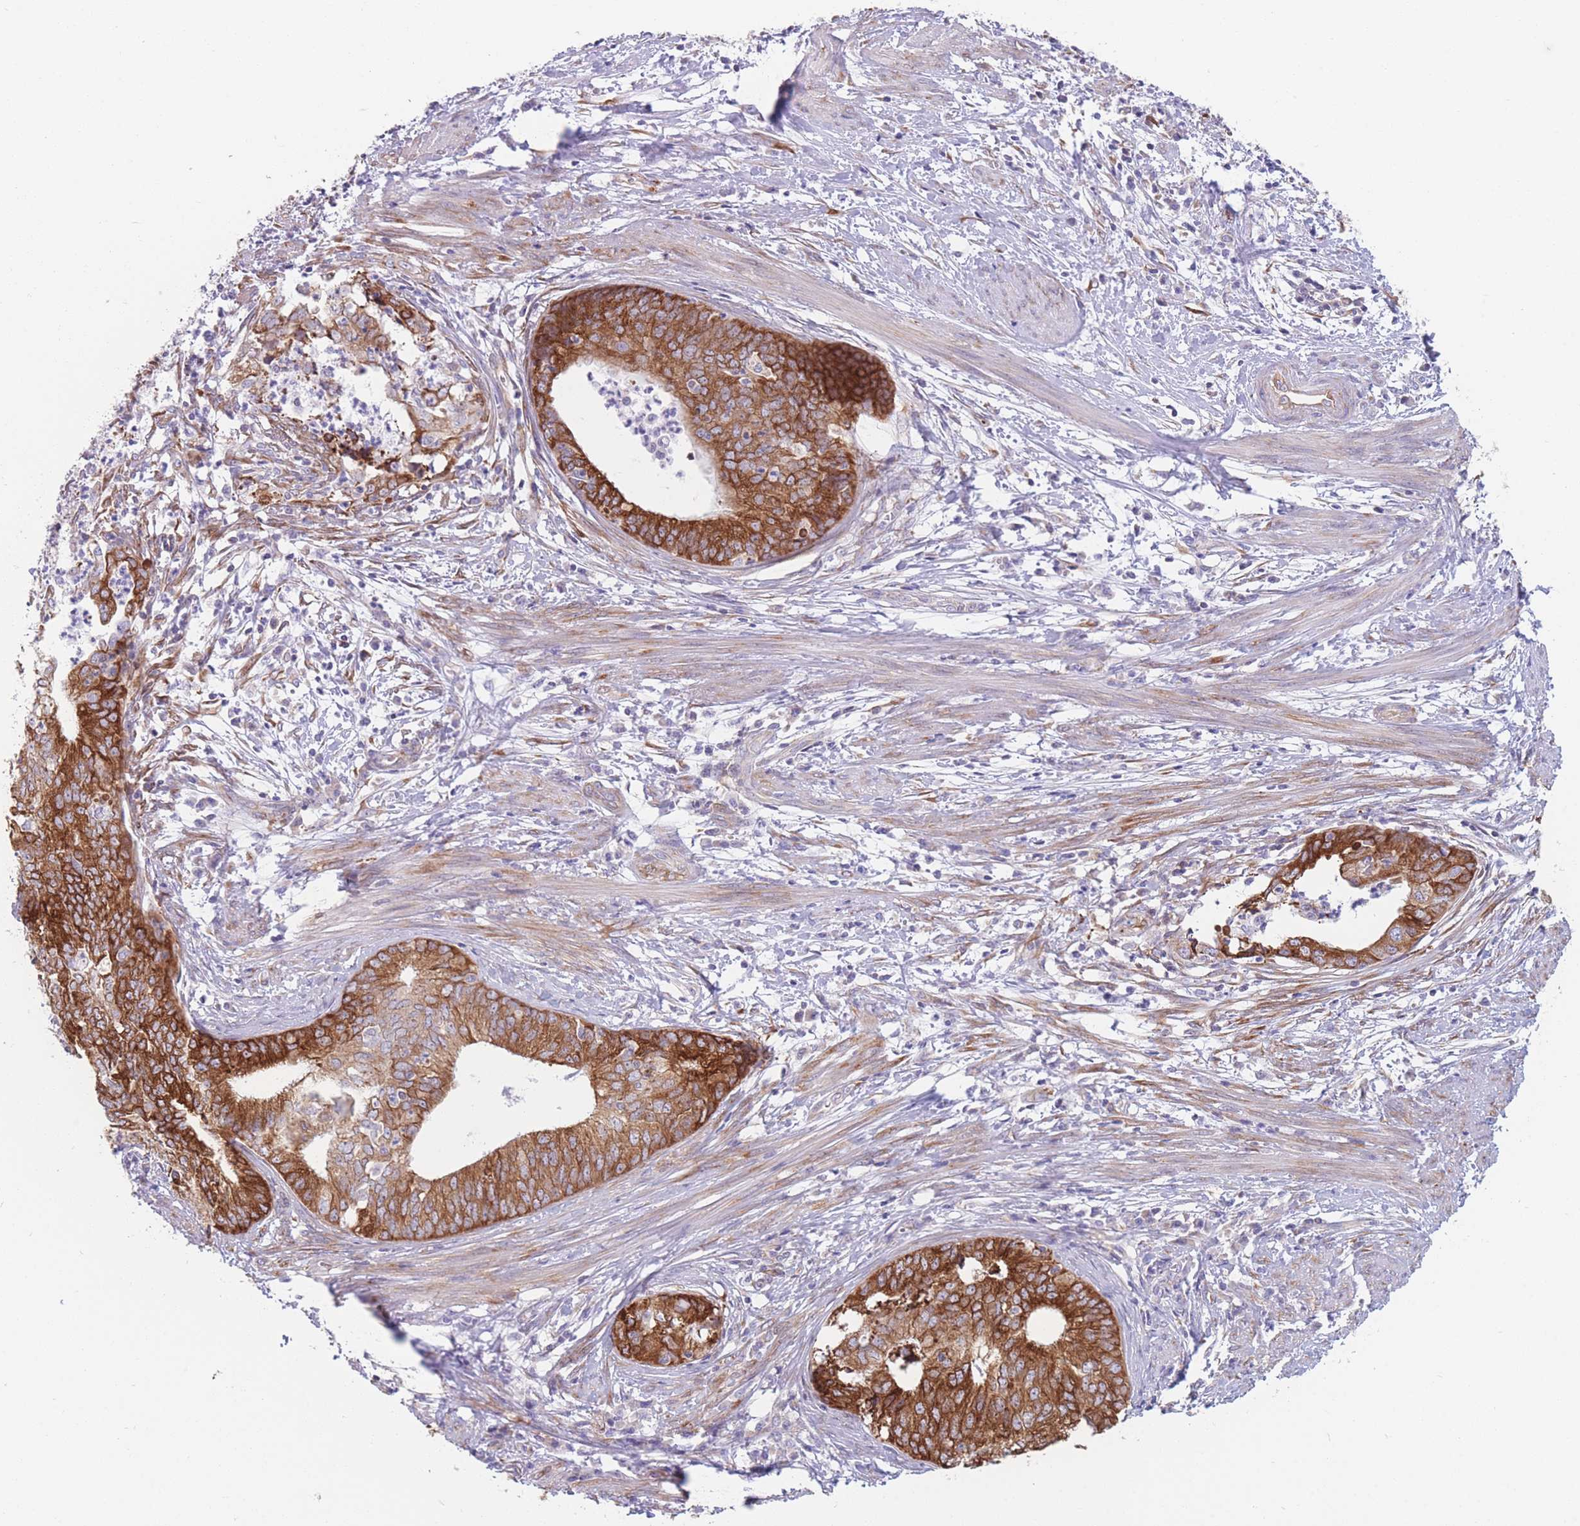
{"staining": {"intensity": "strong", "quantity": ">75%", "location": "cytoplasmic/membranous"}, "tissue": "endometrial cancer", "cell_type": "Tumor cells", "image_type": "cancer", "snomed": [{"axis": "morphology", "description": "Adenocarcinoma, NOS"}, {"axis": "topography", "description": "Endometrium"}], "caption": "A micrograph showing strong cytoplasmic/membranous positivity in about >75% of tumor cells in endometrial cancer (adenocarcinoma), as visualized by brown immunohistochemical staining.", "gene": "AK9", "patient": {"sex": "female", "age": 68}}